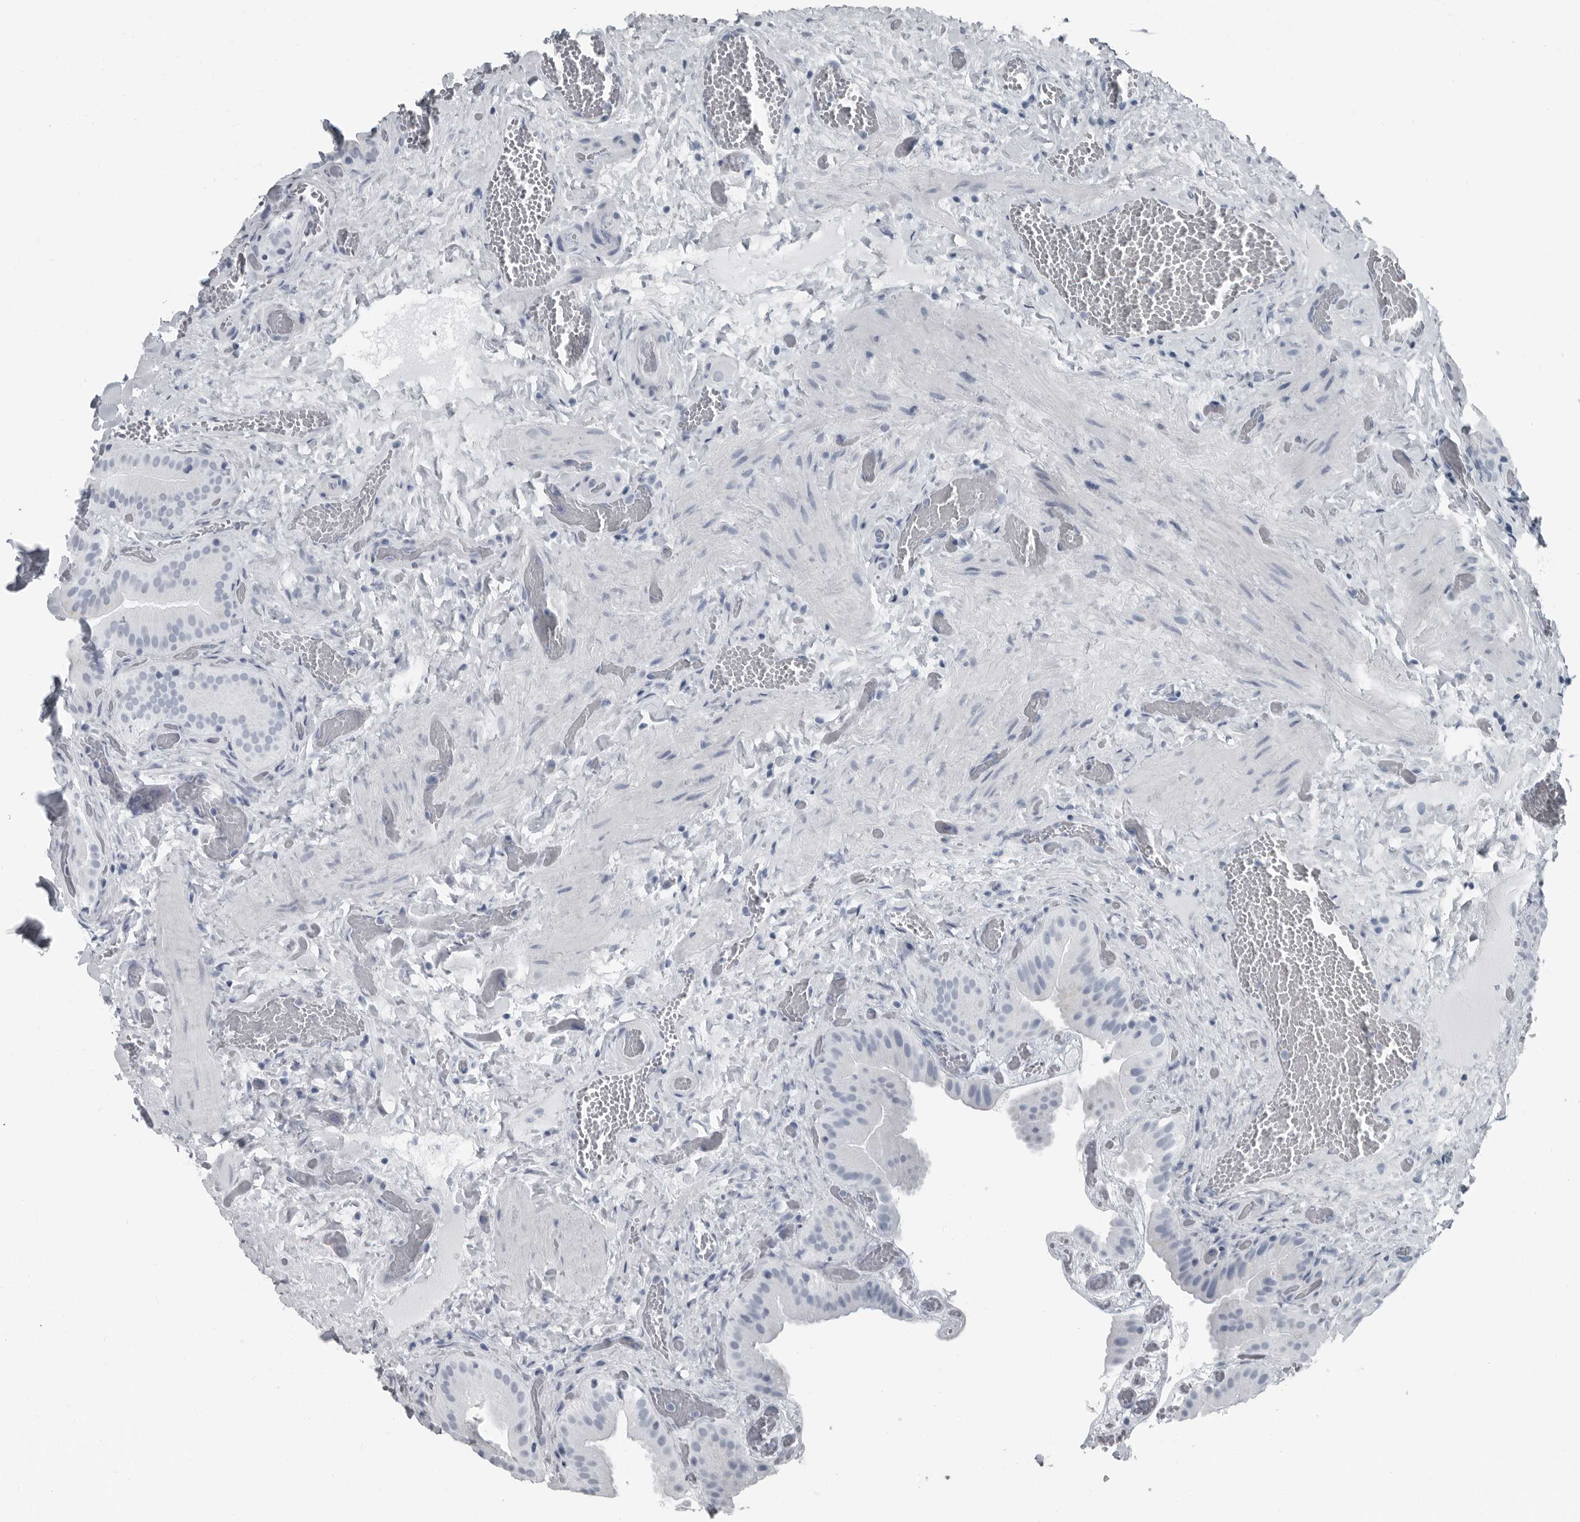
{"staining": {"intensity": "negative", "quantity": "none", "location": "none"}, "tissue": "gallbladder", "cell_type": "Glandular cells", "image_type": "normal", "snomed": [{"axis": "morphology", "description": "Normal tissue, NOS"}, {"axis": "topography", "description": "Gallbladder"}], "caption": "An immunohistochemistry image of benign gallbladder is shown. There is no staining in glandular cells of gallbladder.", "gene": "PRSS1", "patient": {"sex": "female", "age": 64}}